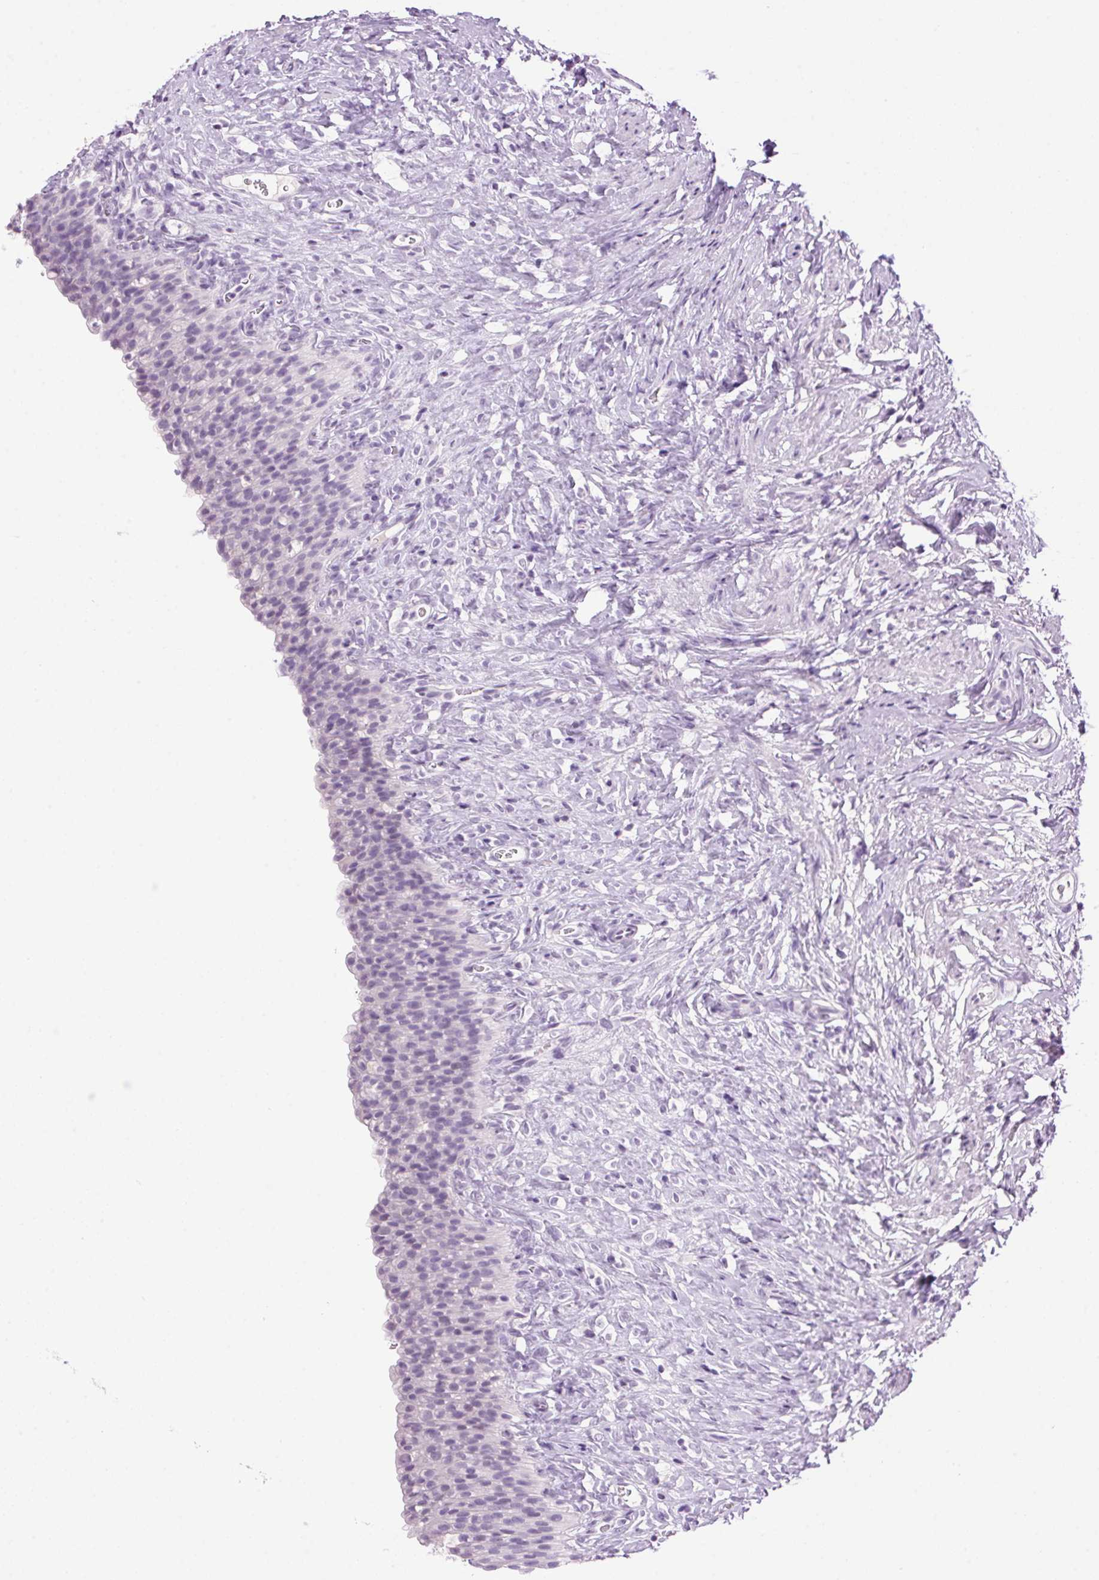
{"staining": {"intensity": "negative", "quantity": "none", "location": "none"}, "tissue": "urinary bladder", "cell_type": "Urothelial cells", "image_type": "normal", "snomed": [{"axis": "morphology", "description": "Normal tissue, NOS"}, {"axis": "topography", "description": "Urinary bladder"}, {"axis": "topography", "description": "Prostate"}], "caption": "IHC of benign human urinary bladder reveals no positivity in urothelial cells.", "gene": "TMEM88B", "patient": {"sex": "male", "age": 76}}